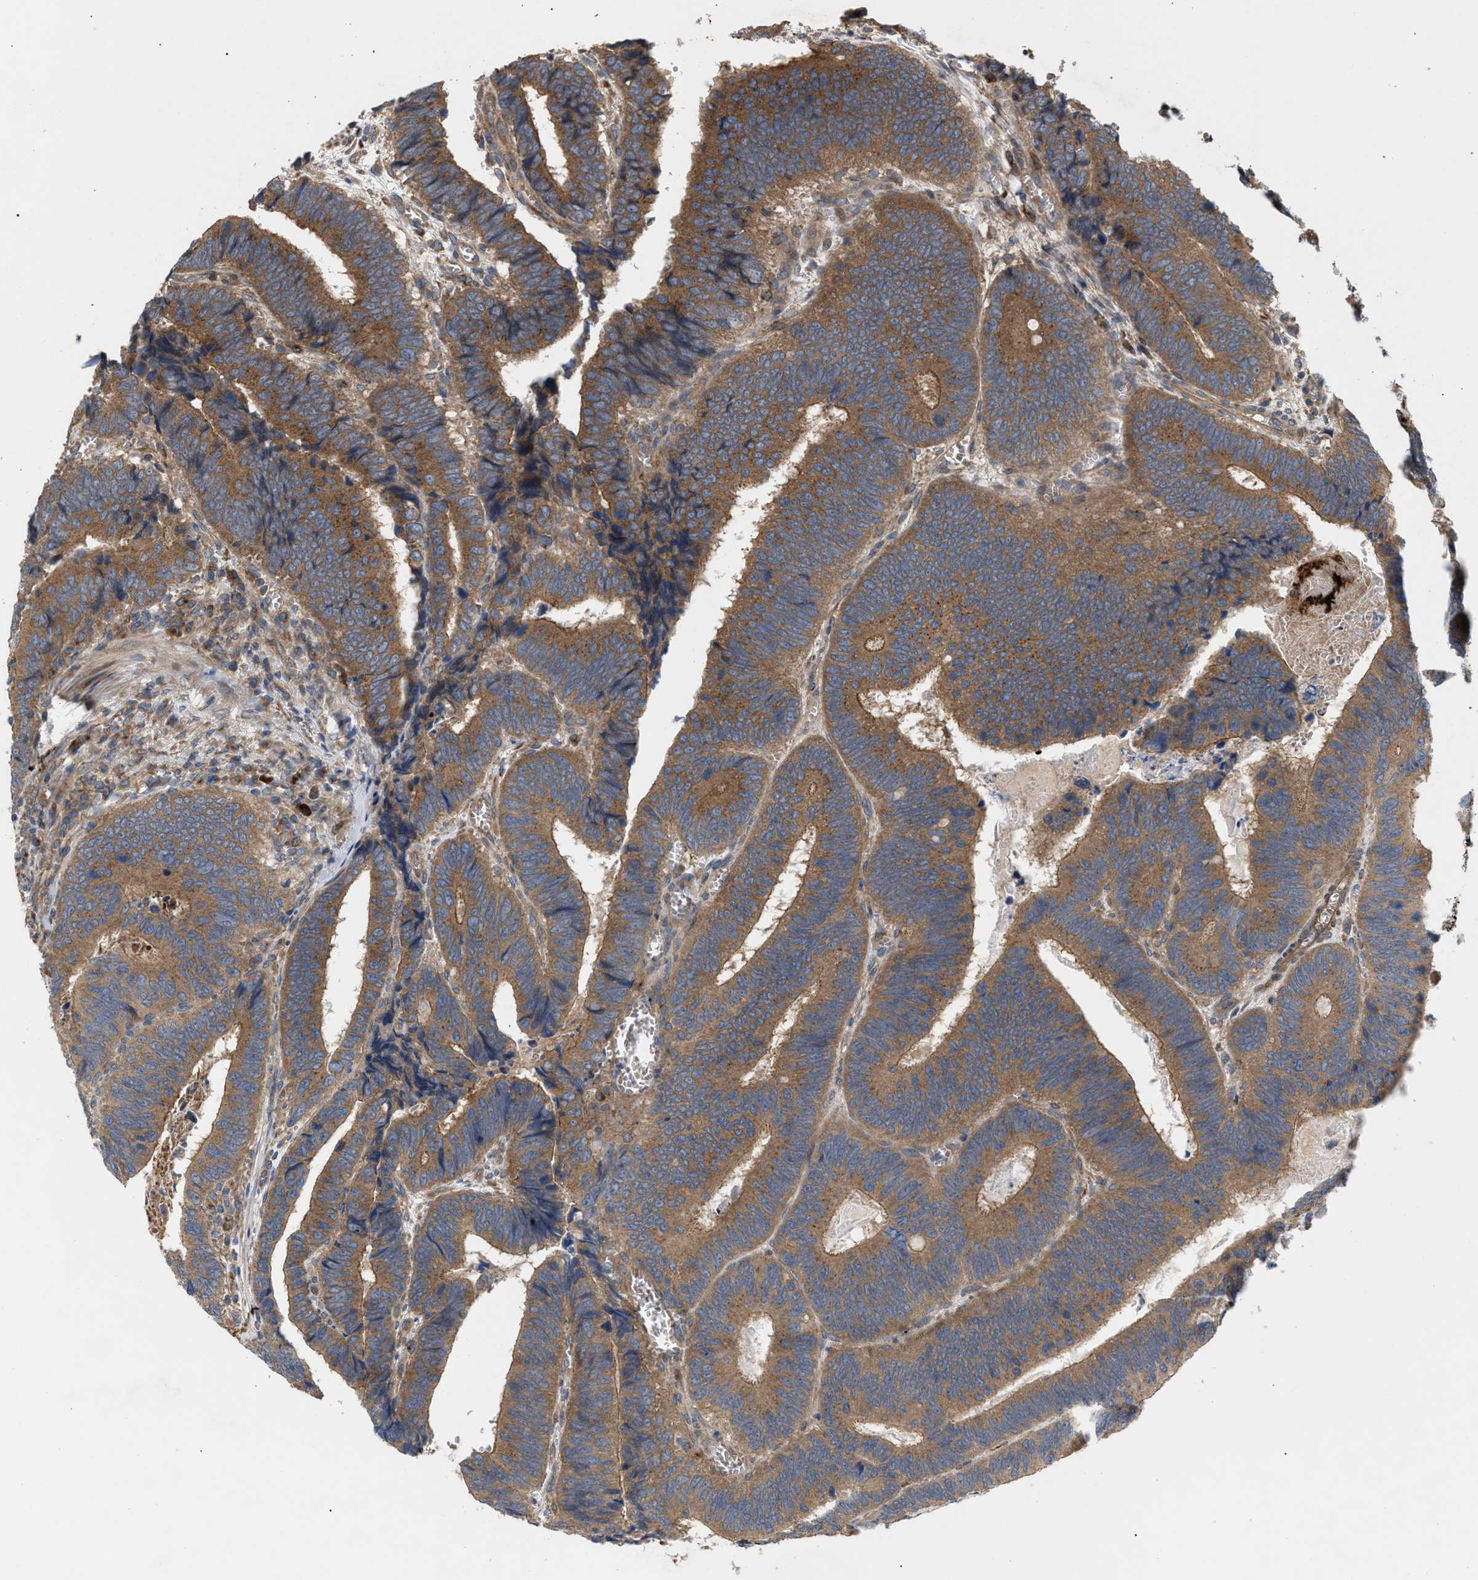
{"staining": {"intensity": "moderate", "quantity": ">75%", "location": "cytoplasmic/membranous"}, "tissue": "colorectal cancer", "cell_type": "Tumor cells", "image_type": "cancer", "snomed": [{"axis": "morphology", "description": "Inflammation, NOS"}, {"axis": "morphology", "description": "Adenocarcinoma, NOS"}, {"axis": "topography", "description": "Colon"}], "caption": "Human colorectal cancer (adenocarcinoma) stained with a protein marker displays moderate staining in tumor cells.", "gene": "GCC1", "patient": {"sex": "male", "age": 72}}